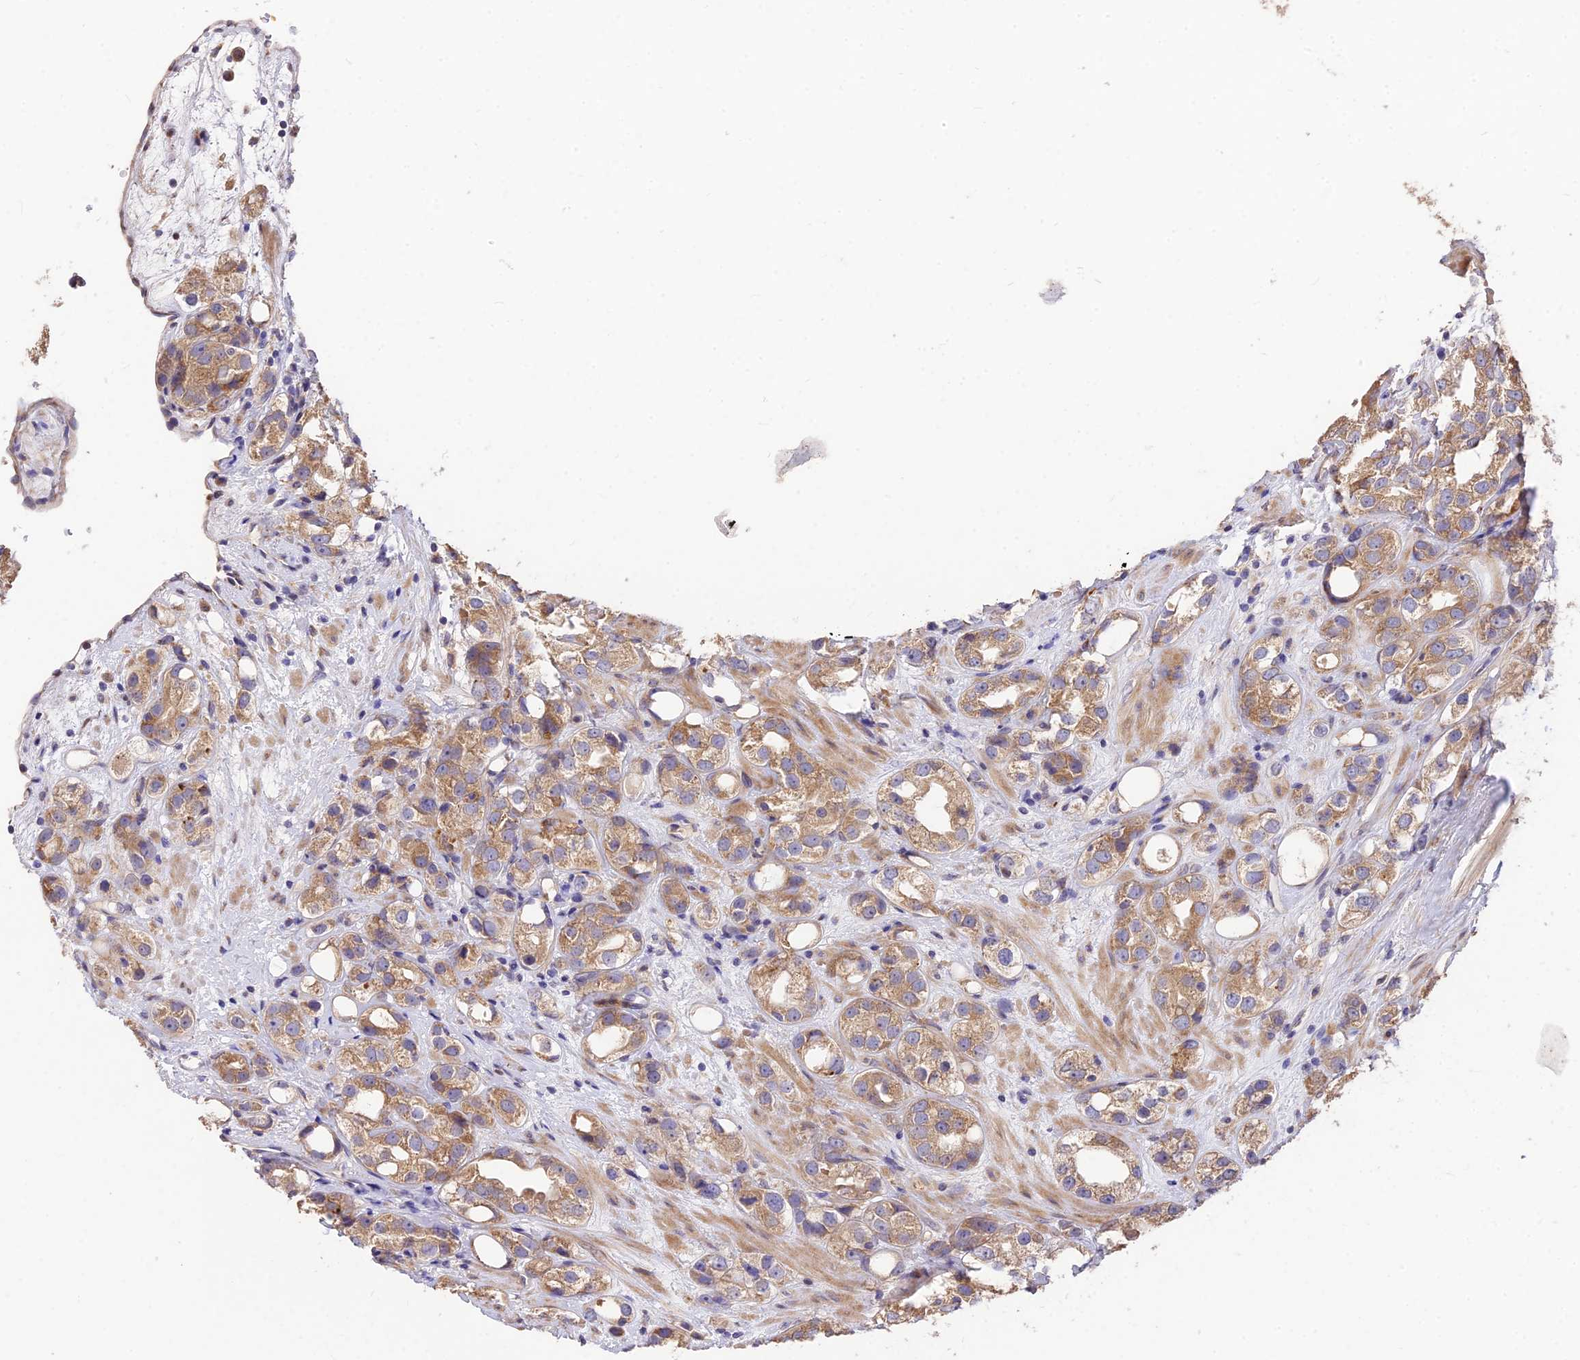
{"staining": {"intensity": "moderate", "quantity": ">75%", "location": "cytoplasmic/membranous"}, "tissue": "prostate cancer", "cell_type": "Tumor cells", "image_type": "cancer", "snomed": [{"axis": "morphology", "description": "Adenocarcinoma, NOS"}, {"axis": "topography", "description": "Prostate"}], "caption": "Brown immunohistochemical staining in prostate adenocarcinoma demonstrates moderate cytoplasmic/membranous staining in about >75% of tumor cells.", "gene": "ROCK1", "patient": {"sex": "male", "age": 79}}